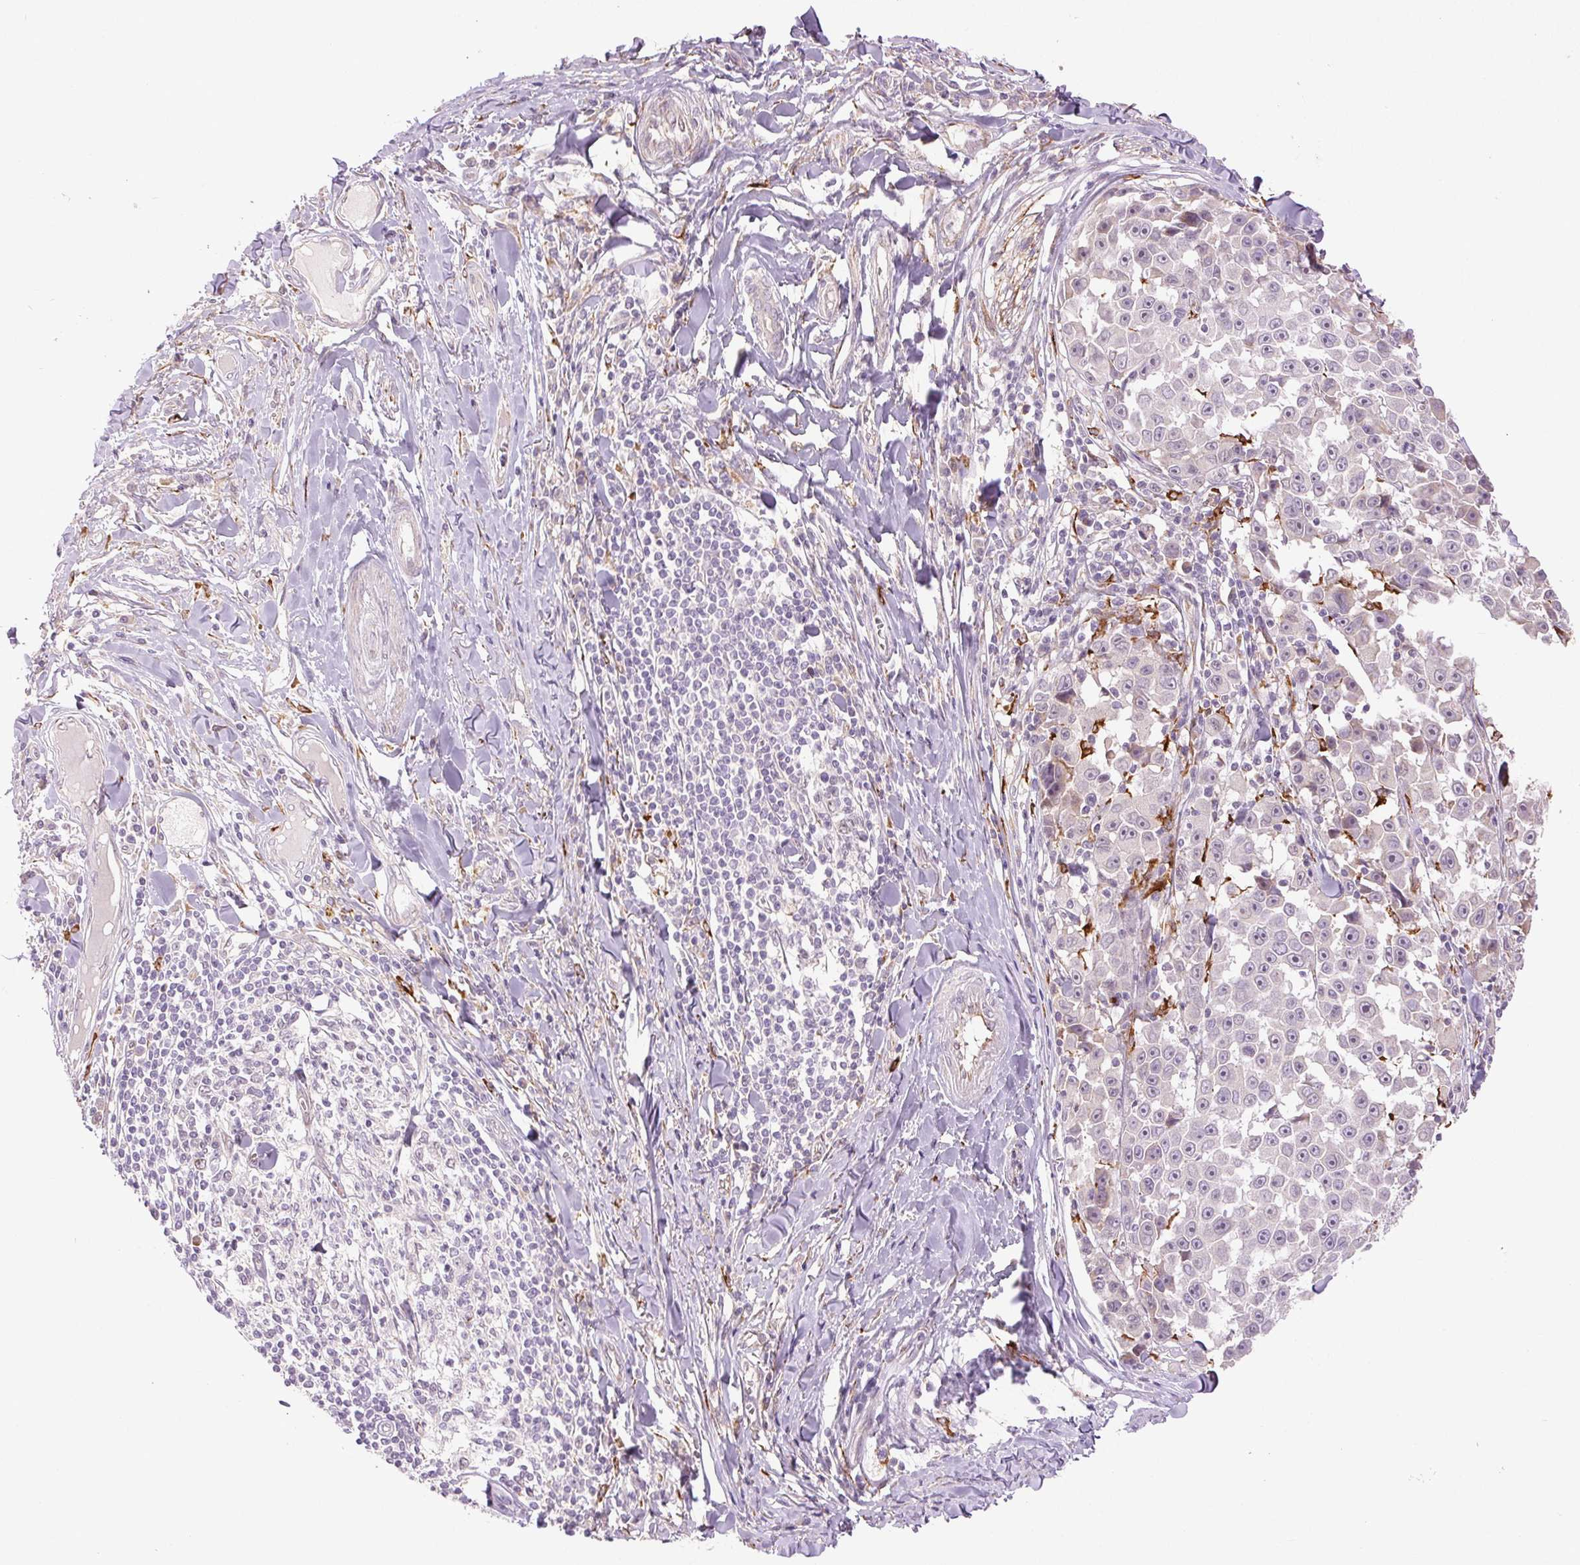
{"staining": {"intensity": "negative", "quantity": "none", "location": "none"}, "tissue": "melanoma", "cell_type": "Tumor cells", "image_type": "cancer", "snomed": [{"axis": "morphology", "description": "Malignant melanoma, NOS"}, {"axis": "topography", "description": "Skin"}], "caption": "Melanoma stained for a protein using immunohistochemistry reveals no positivity tumor cells.", "gene": "METTL17", "patient": {"sex": "female", "age": 66}}